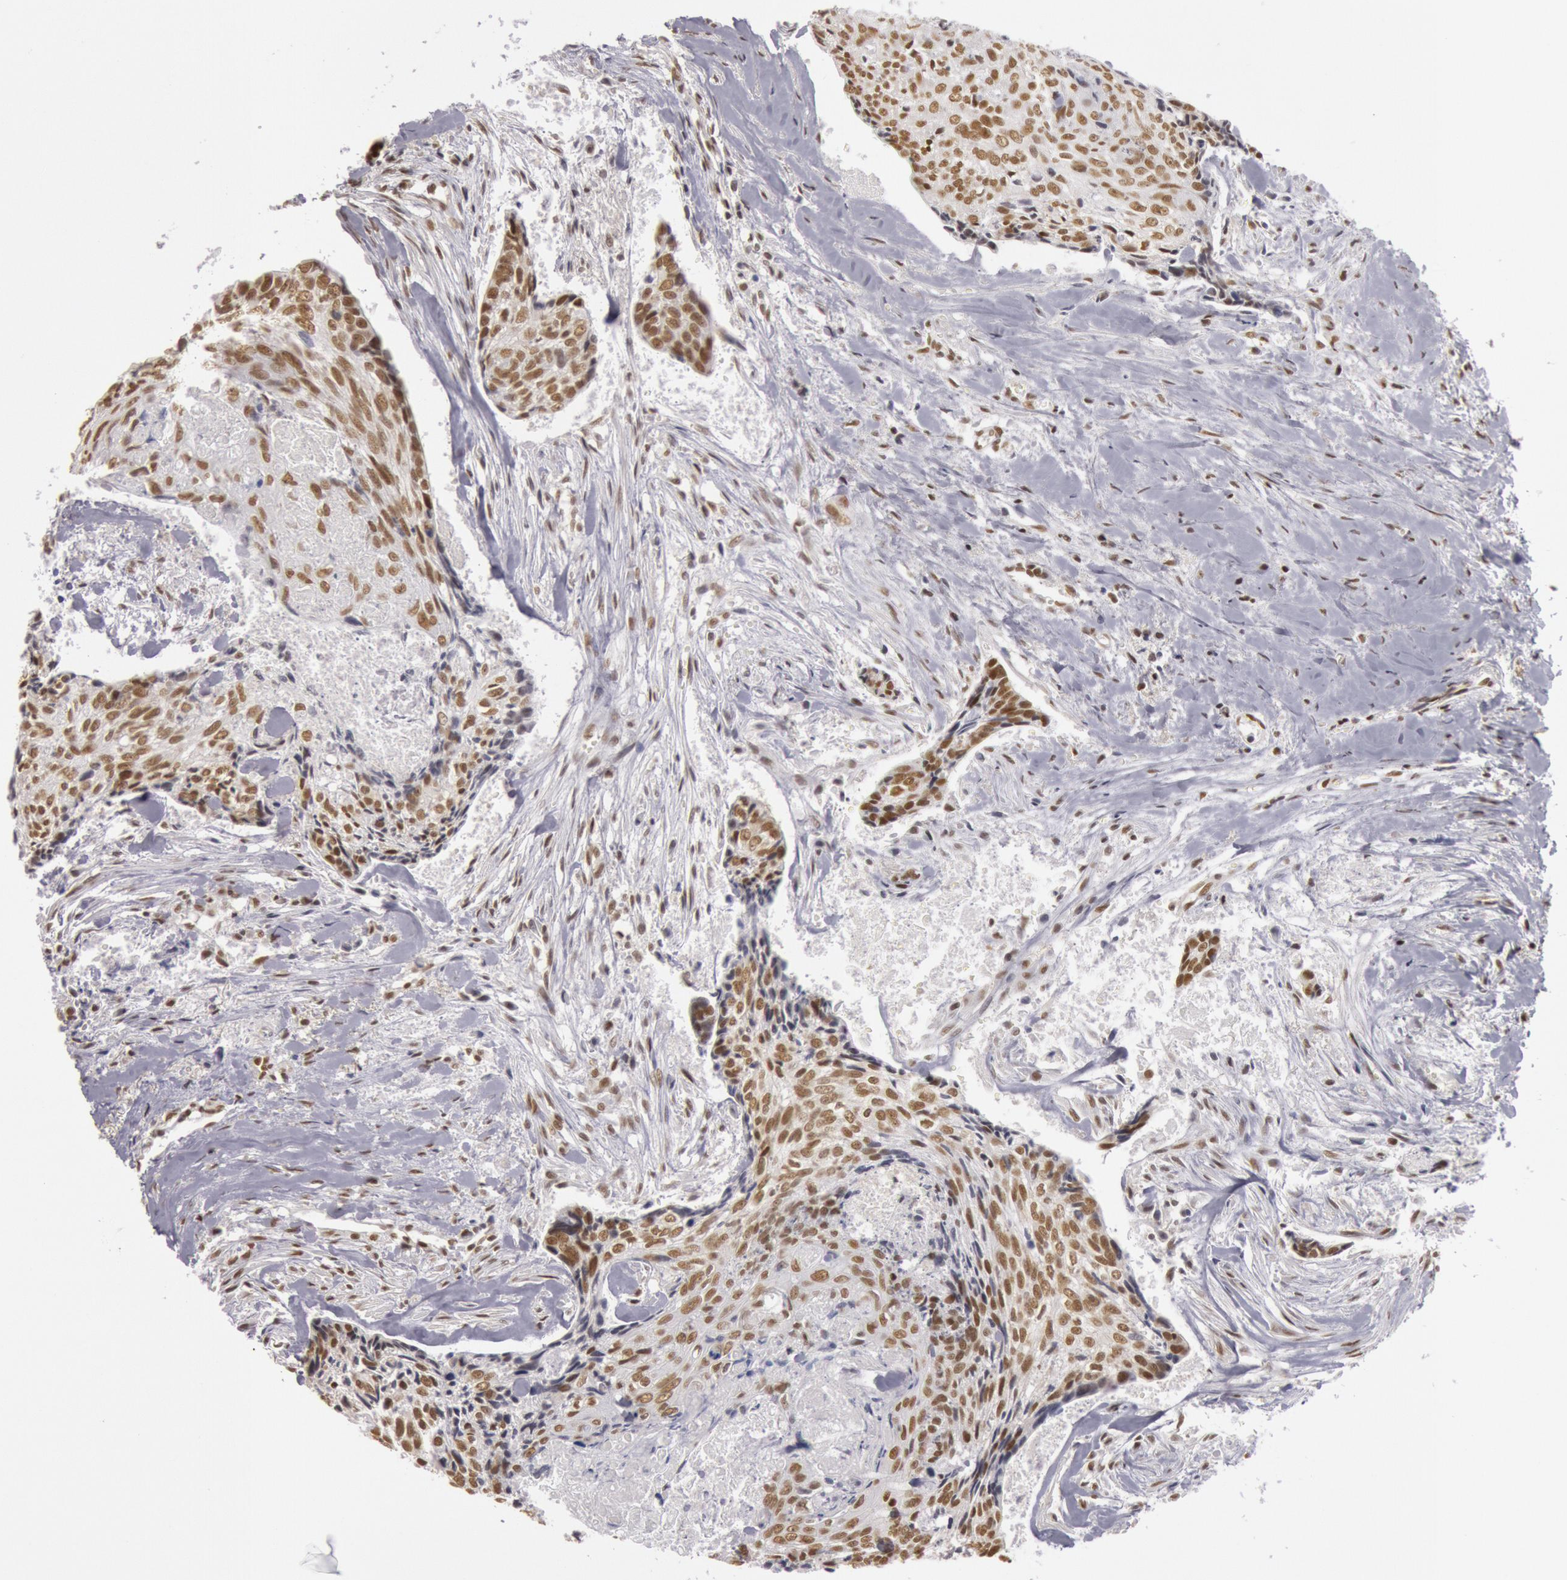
{"staining": {"intensity": "strong", "quantity": "25%-75%", "location": "nuclear"}, "tissue": "head and neck cancer", "cell_type": "Tumor cells", "image_type": "cancer", "snomed": [{"axis": "morphology", "description": "Squamous cell carcinoma, NOS"}, {"axis": "topography", "description": "Salivary gland"}, {"axis": "topography", "description": "Head-Neck"}], "caption": "Immunohistochemistry image of human head and neck cancer (squamous cell carcinoma) stained for a protein (brown), which displays high levels of strong nuclear positivity in approximately 25%-75% of tumor cells.", "gene": "ESS2", "patient": {"sex": "male", "age": 70}}